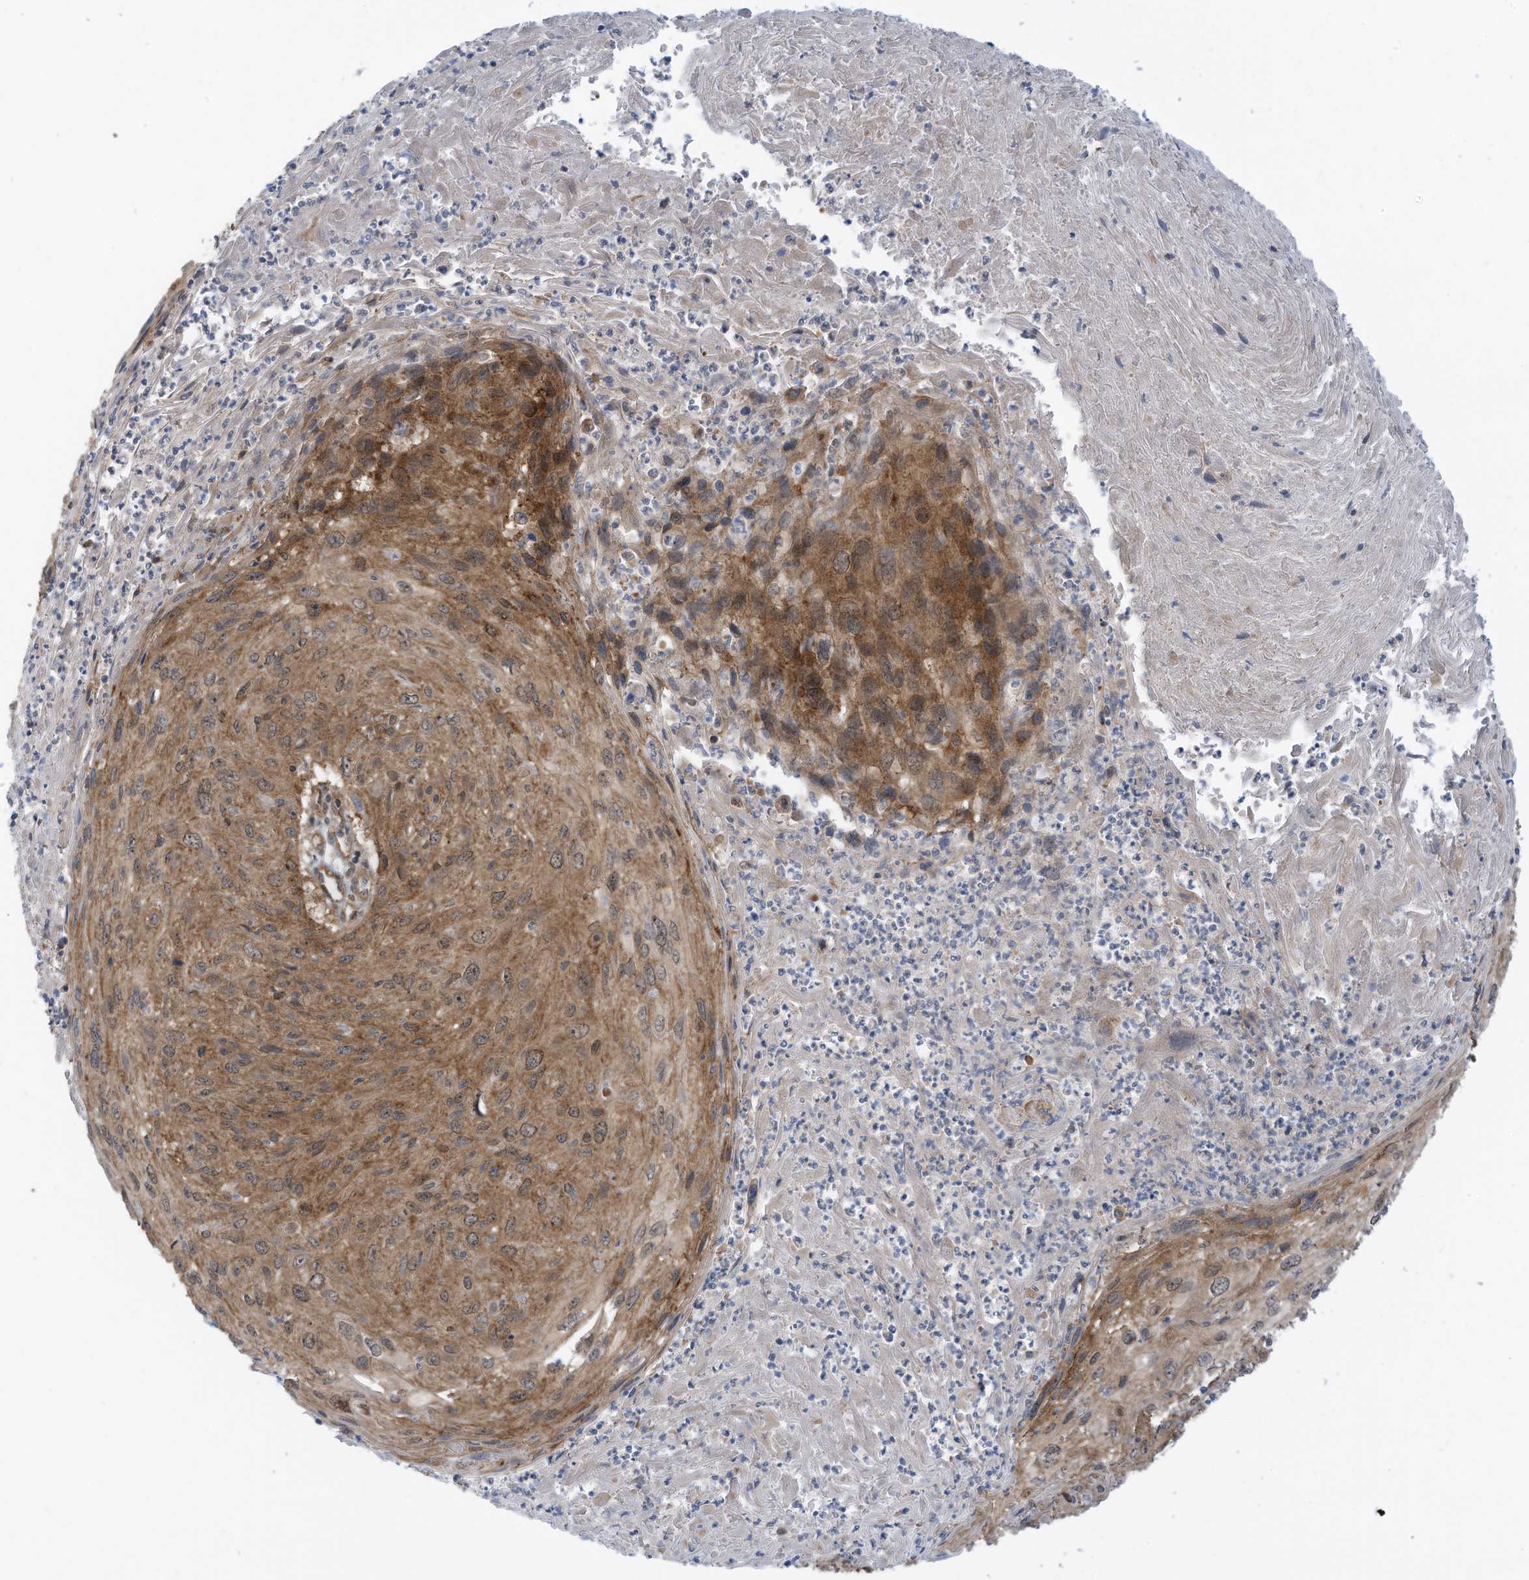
{"staining": {"intensity": "moderate", "quantity": ">75%", "location": "cytoplasmic/membranous"}, "tissue": "cervical cancer", "cell_type": "Tumor cells", "image_type": "cancer", "snomed": [{"axis": "morphology", "description": "Squamous cell carcinoma, NOS"}, {"axis": "topography", "description": "Cervix"}], "caption": "The image displays a brown stain indicating the presence of a protein in the cytoplasmic/membranous of tumor cells in cervical squamous cell carcinoma. (brown staining indicates protein expression, while blue staining denotes nuclei).", "gene": "REPS1", "patient": {"sex": "female", "age": 51}}